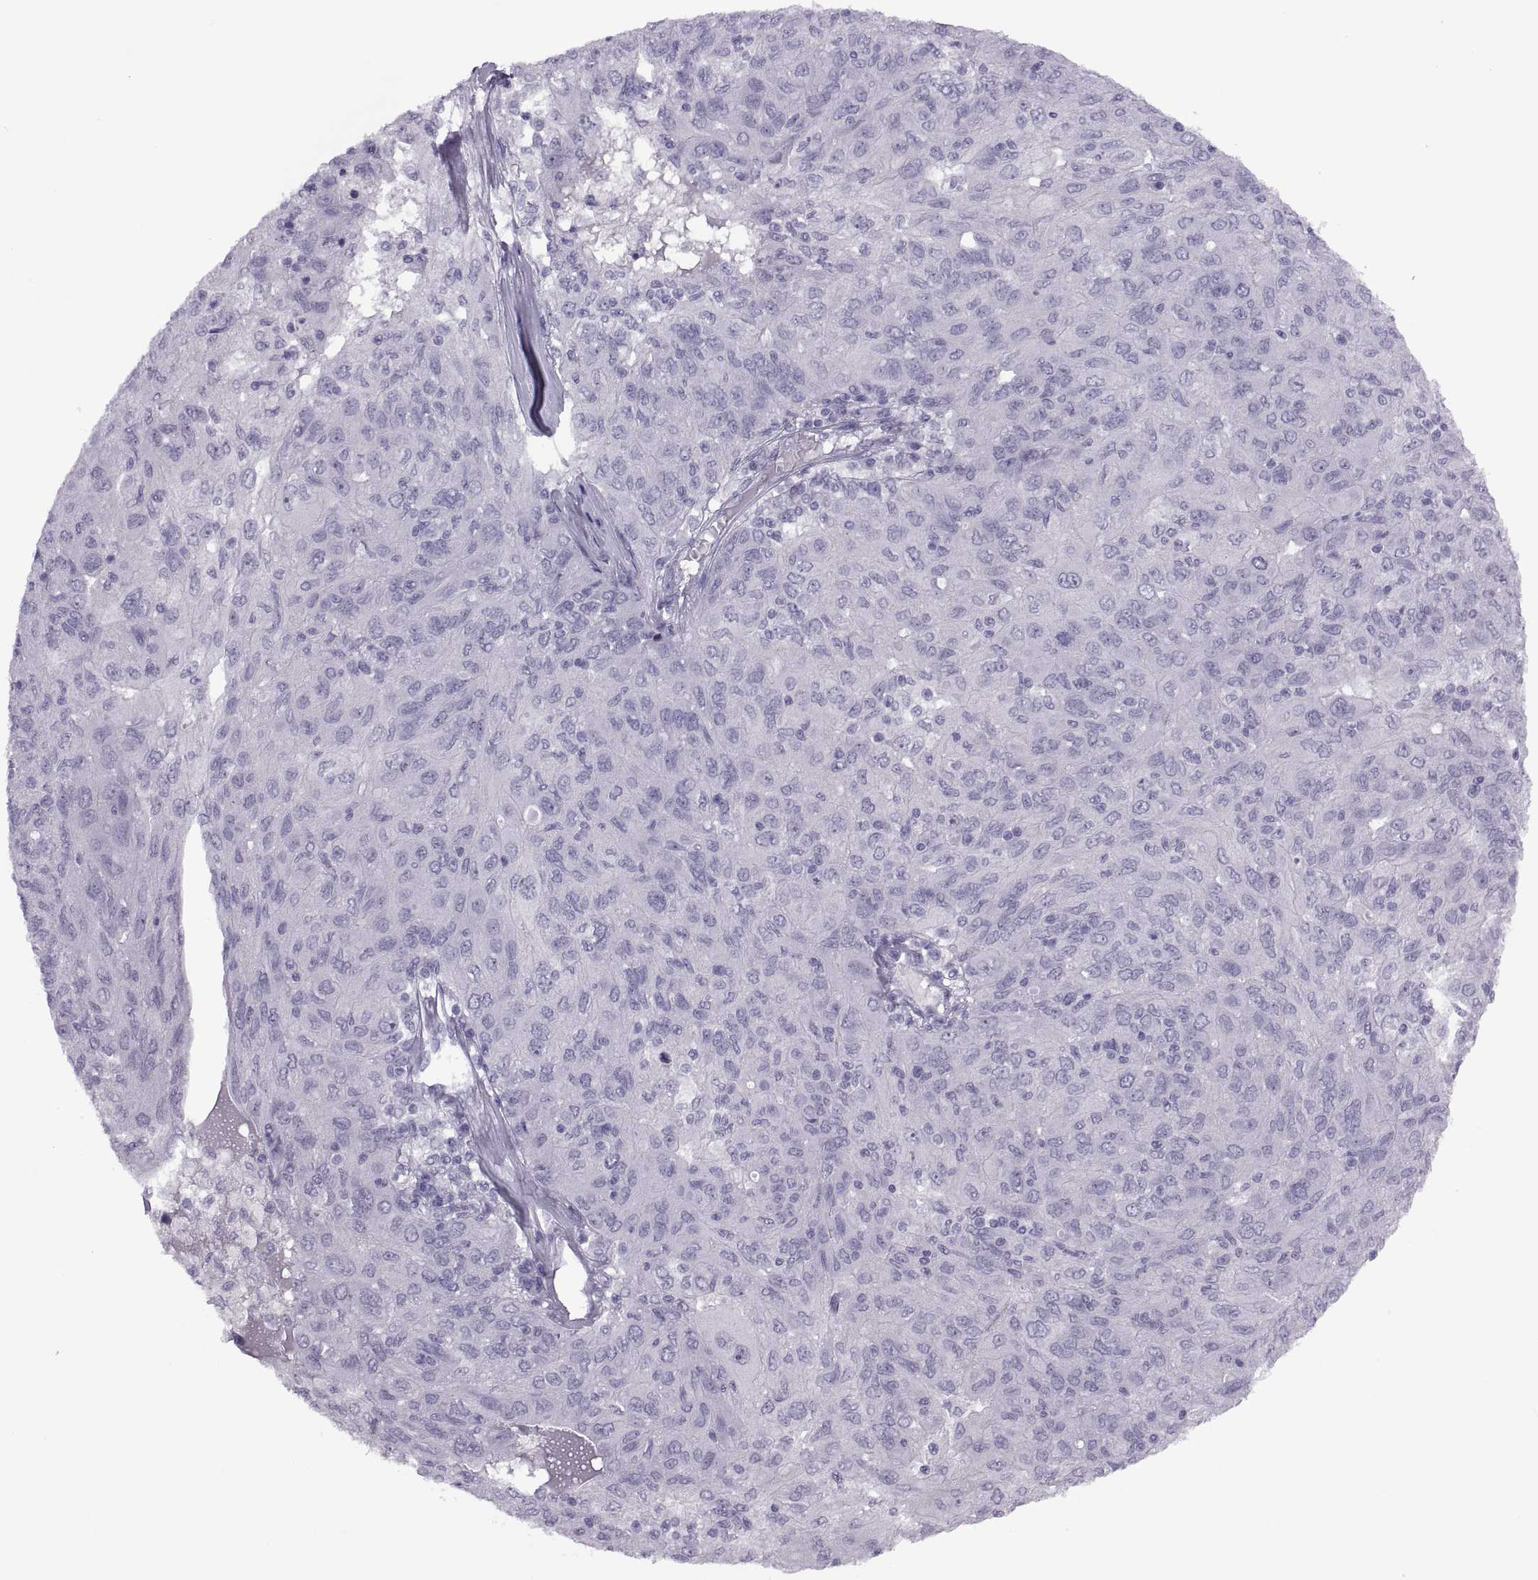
{"staining": {"intensity": "negative", "quantity": "none", "location": "none"}, "tissue": "ovarian cancer", "cell_type": "Tumor cells", "image_type": "cancer", "snomed": [{"axis": "morphology", "description": "Carcinoma, endometroid"}, {"axis": "topography", "description": "Ovary"}], "caption": "This histopathology image is of ovarian cancer stained with IHC to label a protein in brown with the nuclei are counter-stained blue. There is no expression in tumor cells.", "gene": "FAM24A", "patient": {"sex": "female", "age": 50}}